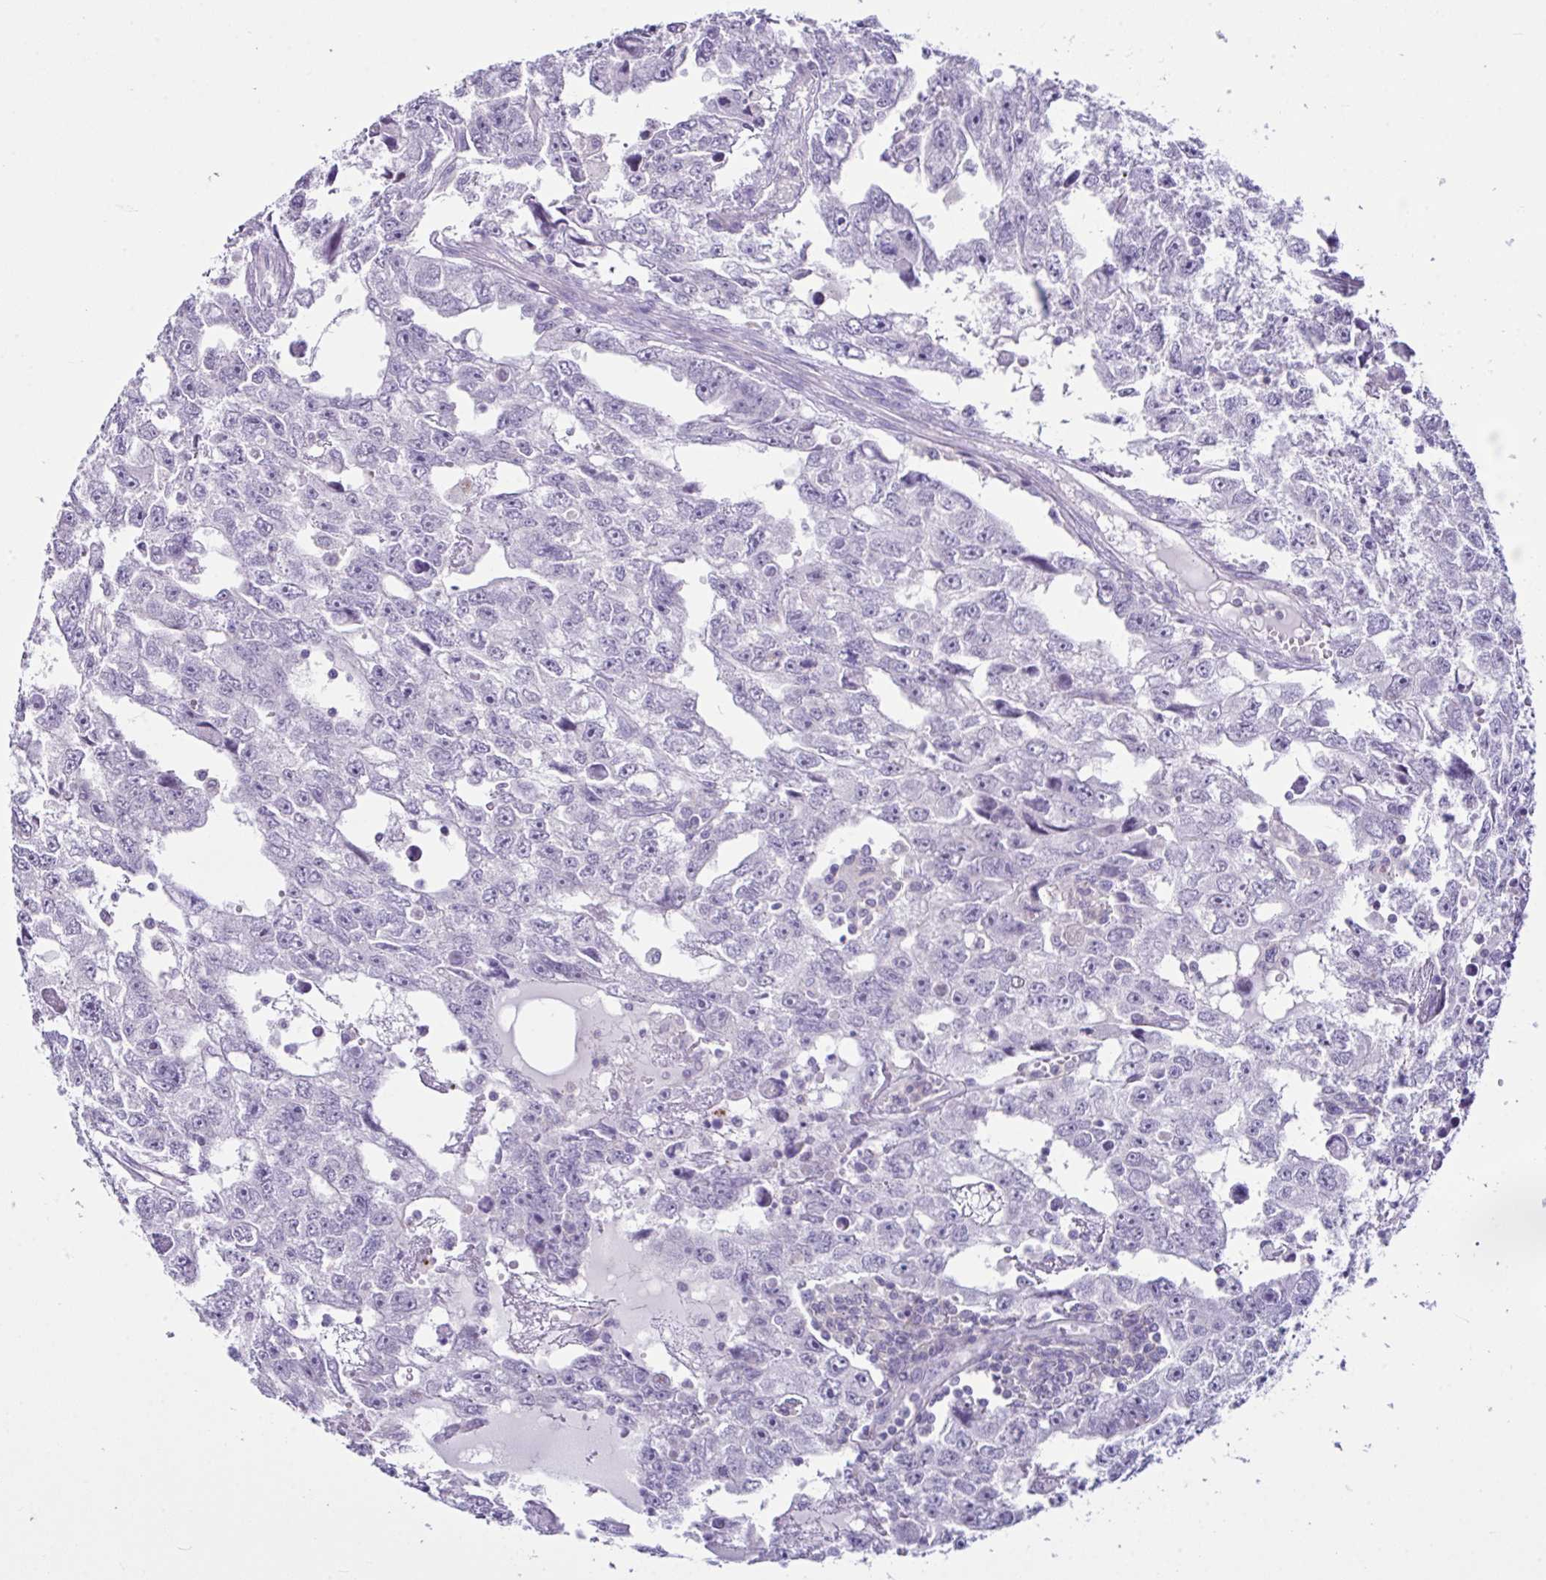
{"staining": {"intensity": "negative", "quantity": "none", "location": "none"}, "tissue": "testis cancer", "cell_type": "Tumor cells", "image_type": "cancer", "snomed": [{"axis": "morphology", "description": "Carcinoma, Embryonal, NOS"}, {"axis": "topography", "description": "Testis"}], "caption": "The IHC image has no significant positivity in tumor cells of testis embryonal carcinoma tissue.", "gene": "D2HGDH", "patient": {"sex": "male", "age": 20}}